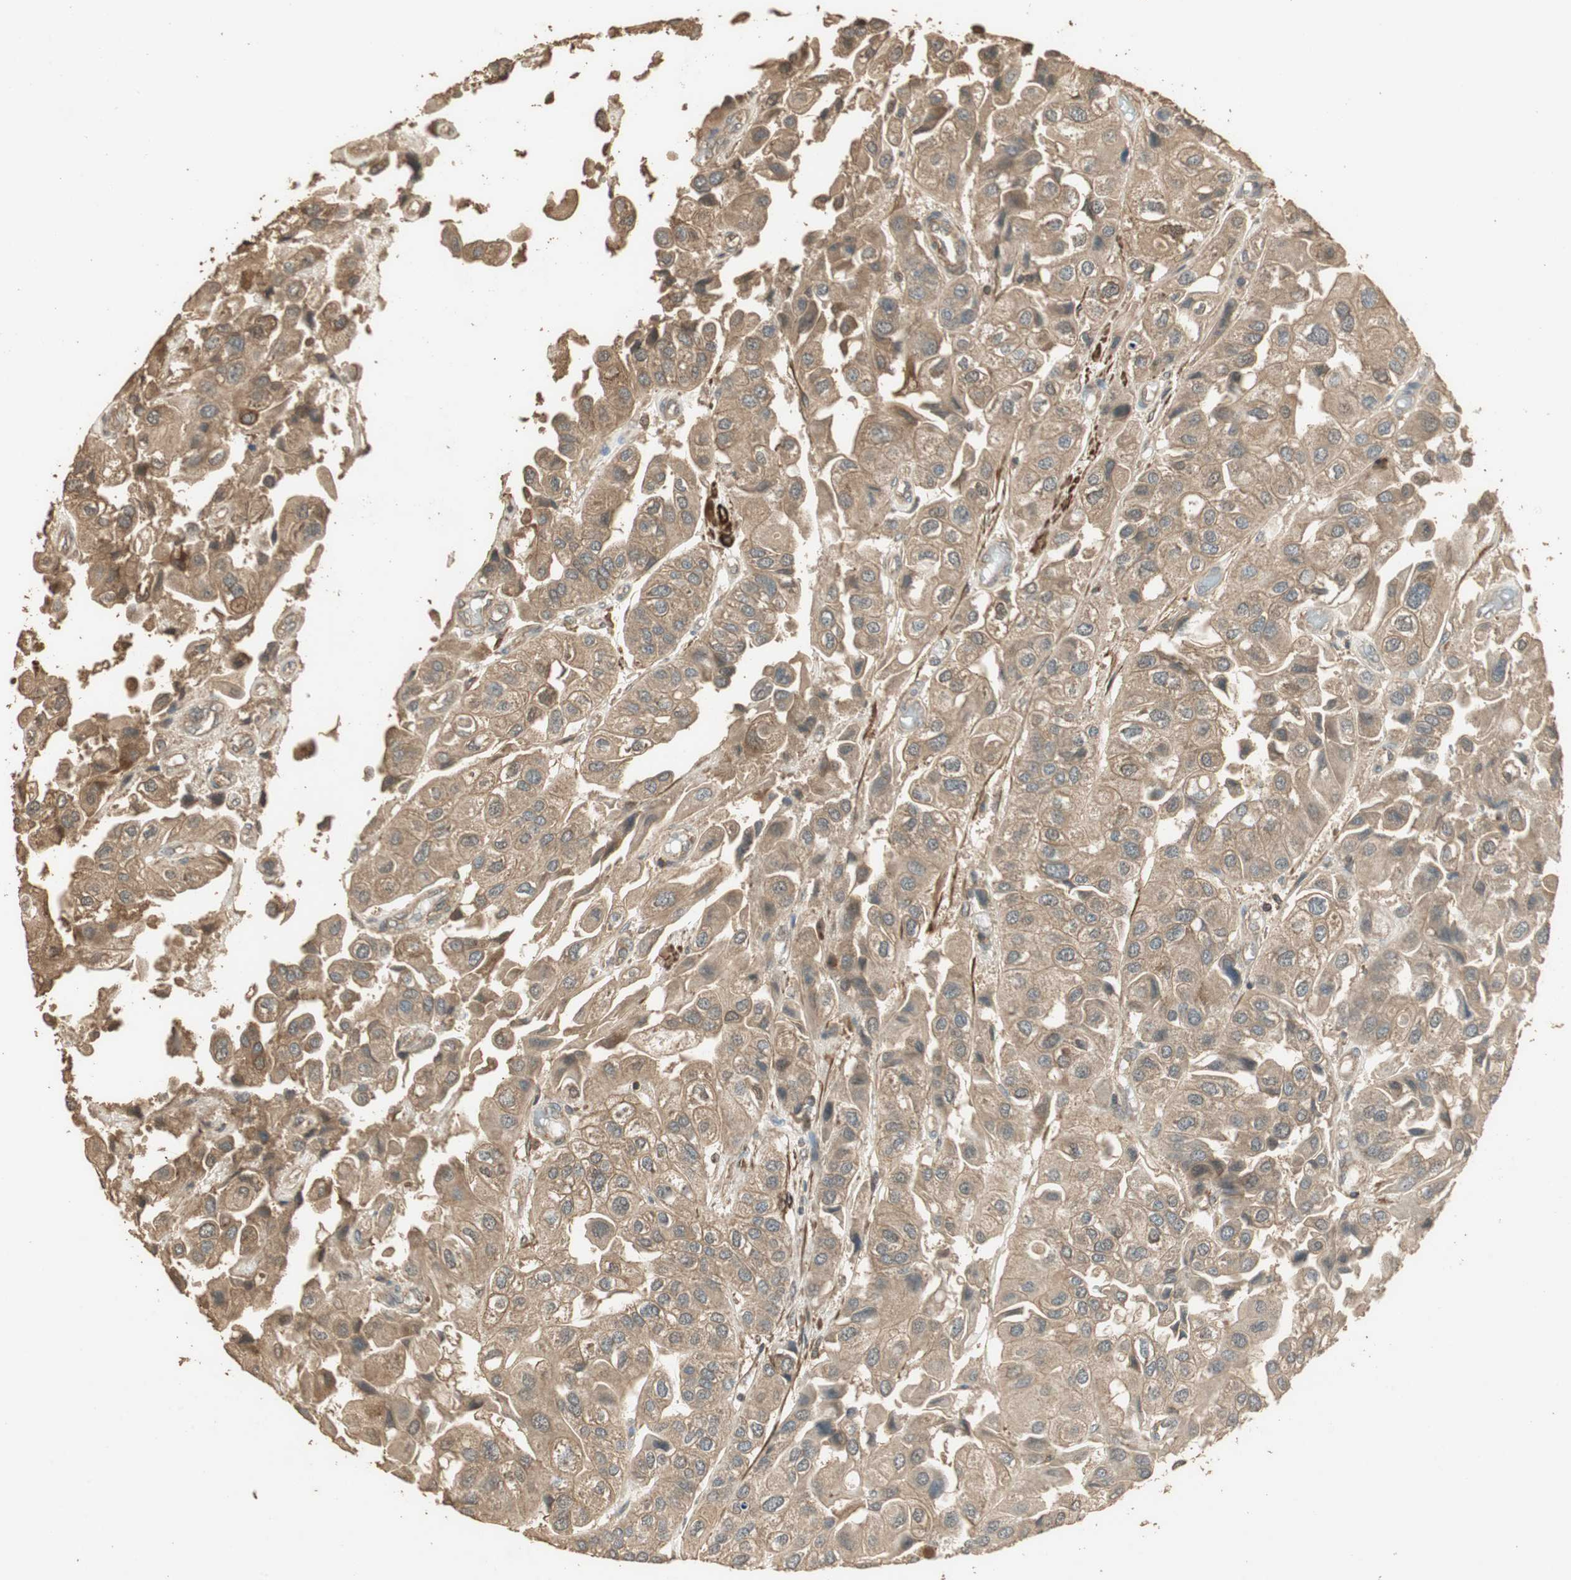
{"staining": {"intensity": "moderate", "quantity": ">75%", "location": "cytoplasmic/membranous"}, "tissue": "urothelial cancer", "cell_type": "Tumor cells", "image_type": "cancer", "snomed": [{"axis": "morphology", "description": "Urothelial carcinoma, High grade"}, {"axis": "topography", "description": "Urinary bladder"}], "caption": "High-magnification brightfield microscopy of urothelial cancer stained with DAB (3,3'-diaminobenzidine) (brown) and counterstained with hematoxylin (blue). tumor cells exhibit moderate cytoplasmic/membranous staining is identified in about>75% of cells.", "gene": "USP2", "patient": {"sex": "female", "age": 64}}